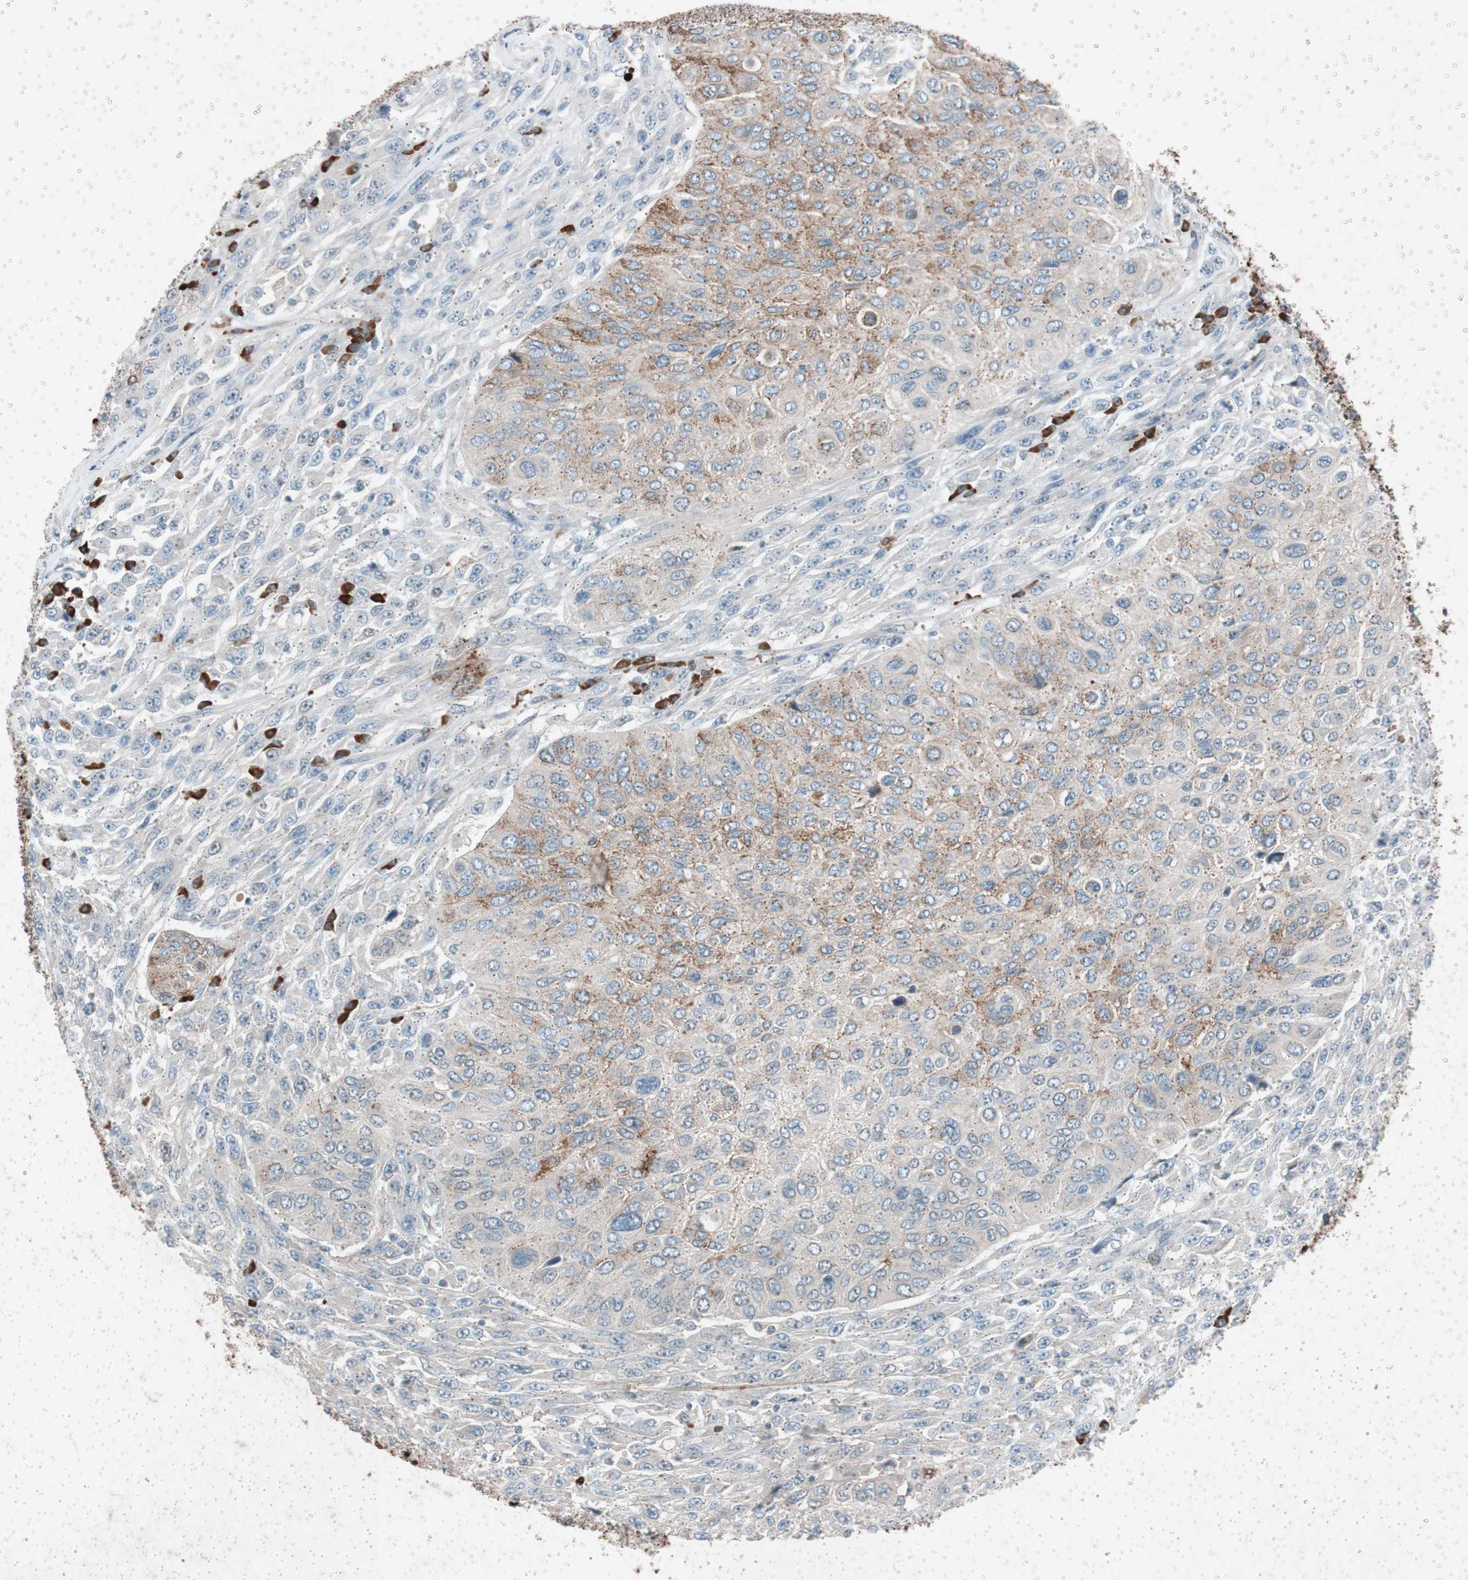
{"staining": {"intensity": "weak", "quantity": "25%-75%", "location": "cytoplasmic/membranous"}, "tissue": "urothelial cancer", "cell_type": "Tumor cells", "image_type": "cancer", "snomed": [{"axis": "morphology", "description": "Urothelial carcinoma, High grade"}, {"axis": "topography", "description": "Urinary bladder"}], "caption": "Tumor cells reveal weak cytoplasmic/membranous expression in about 25%-75% of cells in urothelial cancer.", "gene": "GRB7", "patient": {"sex": "male", "age": 66}}